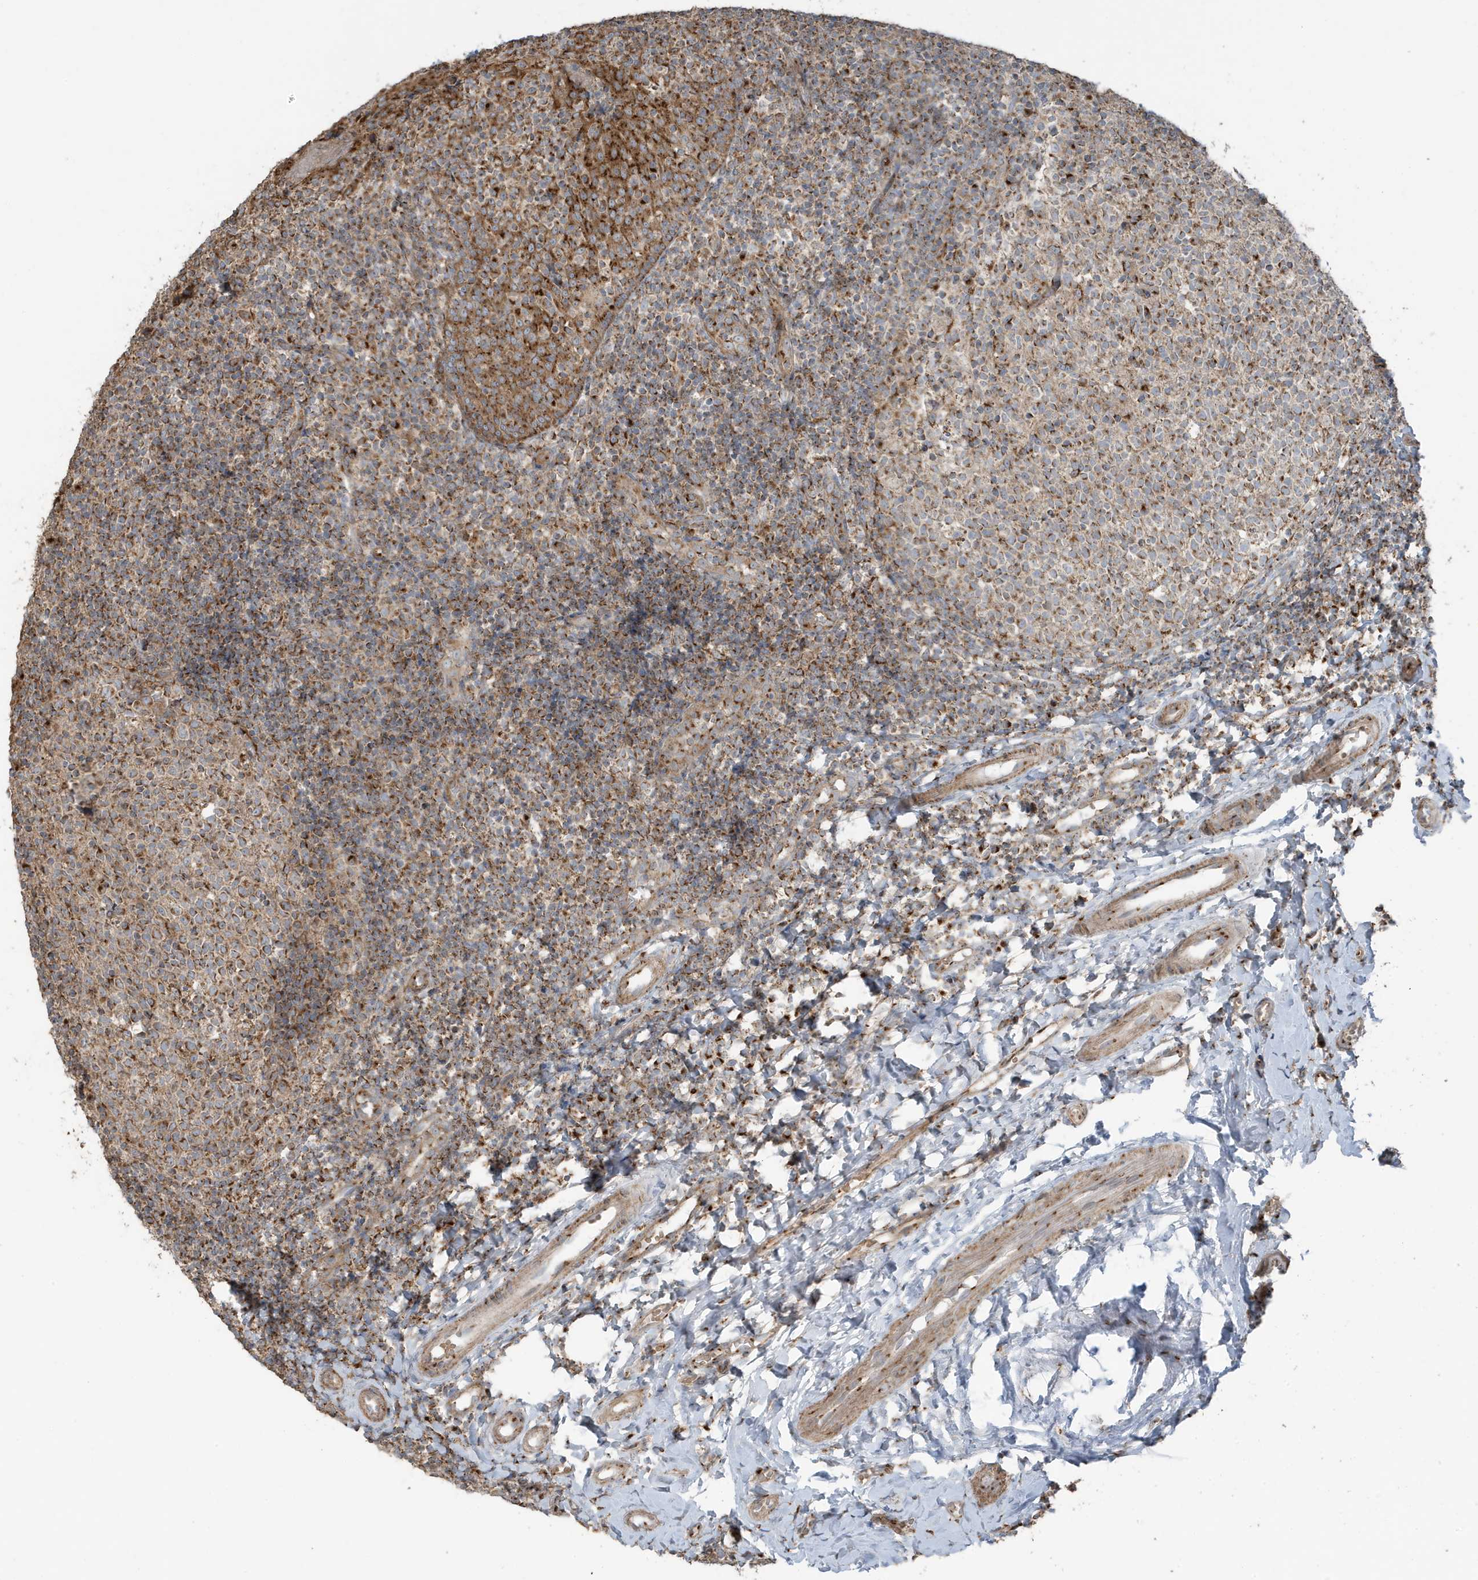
{"staining": {"intensity": "moderate", "quantity": "25%-75%", "location": "cytoplasmic/membranous"}, "tissue": "tonsil", "cell_type": "Germinal center cells", "image_type": "normal", "snomed": [{"axis": "morphology", "description": "Normal tissue, NOS"}, {"axis": "topography", "description": "Tonsil"}], "caption": "Immunohistochemical staining of benign human tonsil exhibits 25%-75% levels of moderate cytoplasmic/membranous protein staining in about 25%-75% of germinal center cells.", "gene": "GOLGA4", "patient": {"sex": "female", "age": 19}}